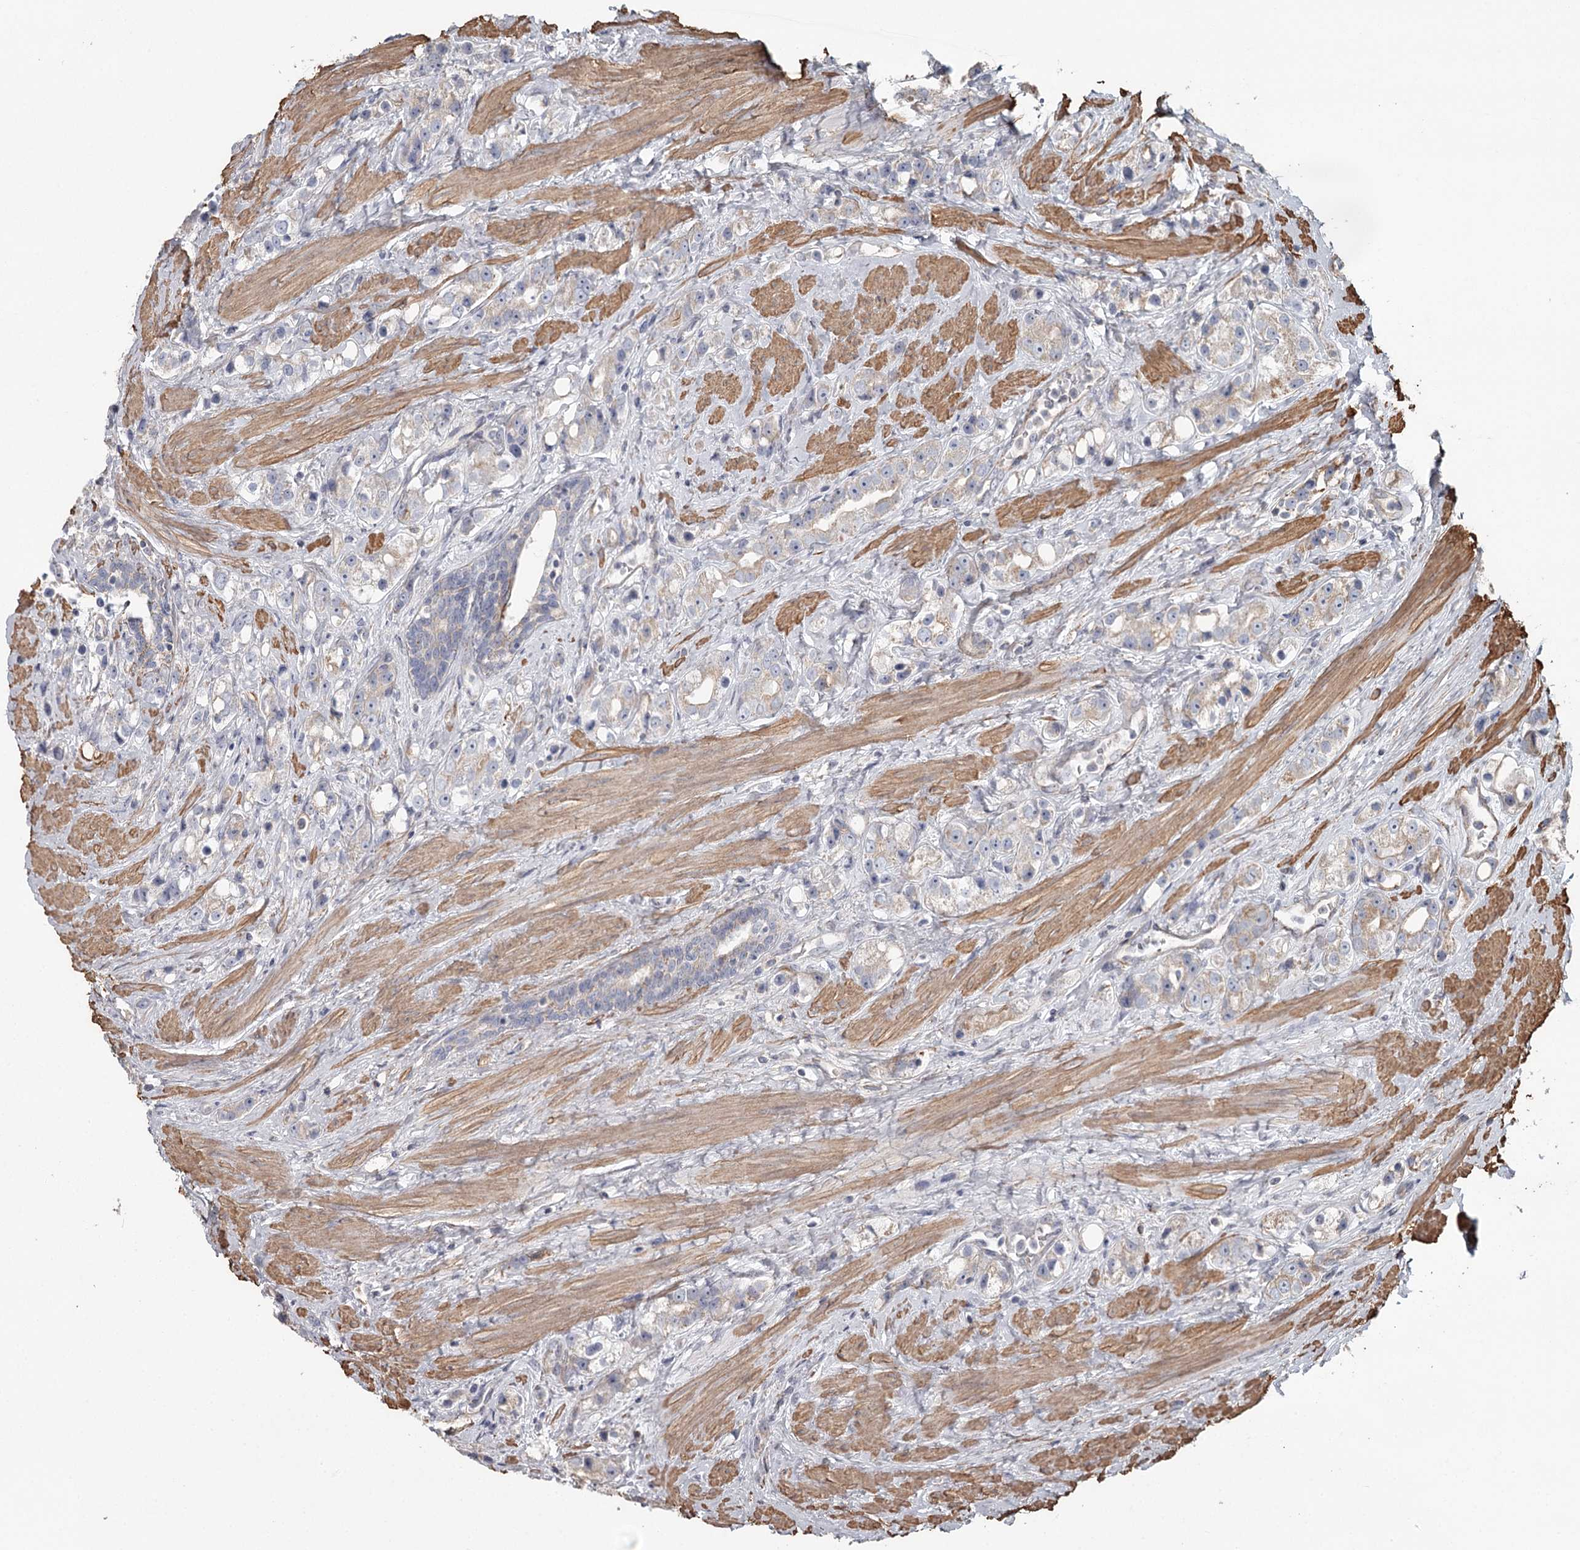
{"staining": {"intensity": "negative", "quantity": "none", "location": "none"}, "tissue": "prostate cancer", "cell_type": "Tumor cells", "image_type": "cancer", "snomed": [{"axis": "morphology", "description": "Adenocarcinoma, NOS"}, {"axis": "topography", "description": "Prostate"}], "caption": "Human prostate cancer stained for a protein using immunohistochemistry exhibits no staining in tumor cells.", "gene": "DHRS9", "patient": {"sex": "male", "age": 79}}